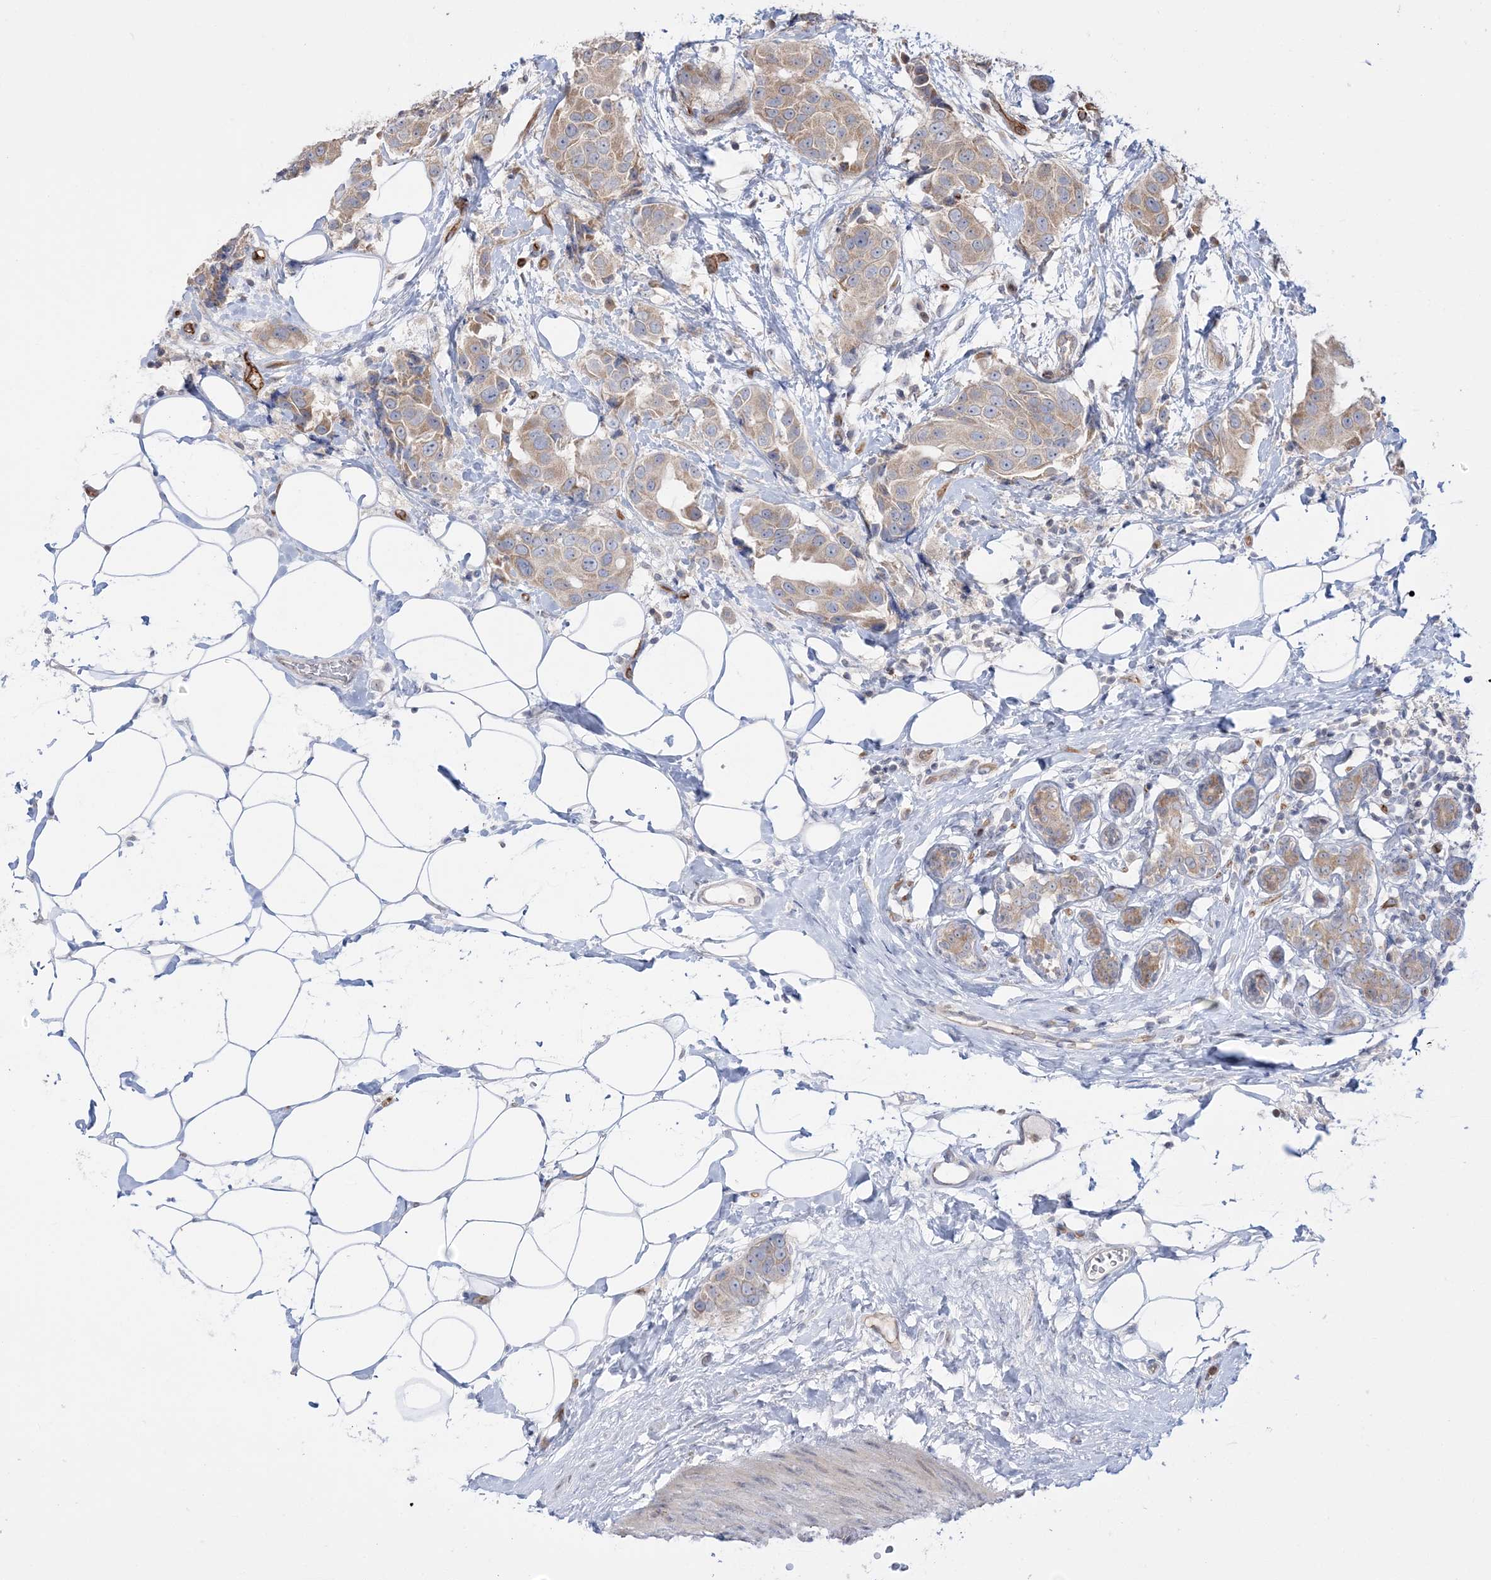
{"staining": {"intensity": "weak", "quantity": ">75%", "location": "cytoplasmic/membranous"}, "tissue": "breast cancer", "cell_type": "Tumor cells", "image_type": "cancer", "snomed": [{"axis": "morphology", "description": "Normal tissue, NOS"}, {"axis": "morphology", "description": "Duct carcinoma"}, {"axis": "topography", "description": "Breast"}], "caption": "Immunohistochemical staining of human intraductal carcinoma (breast) displays low levels of weak cytoplasmic/membranous positivity in approximately >75% of tumor cells. Nuclei are stained in blue.", "gene": "FARSB", "patient": {"sex": "female", "age": 39}}